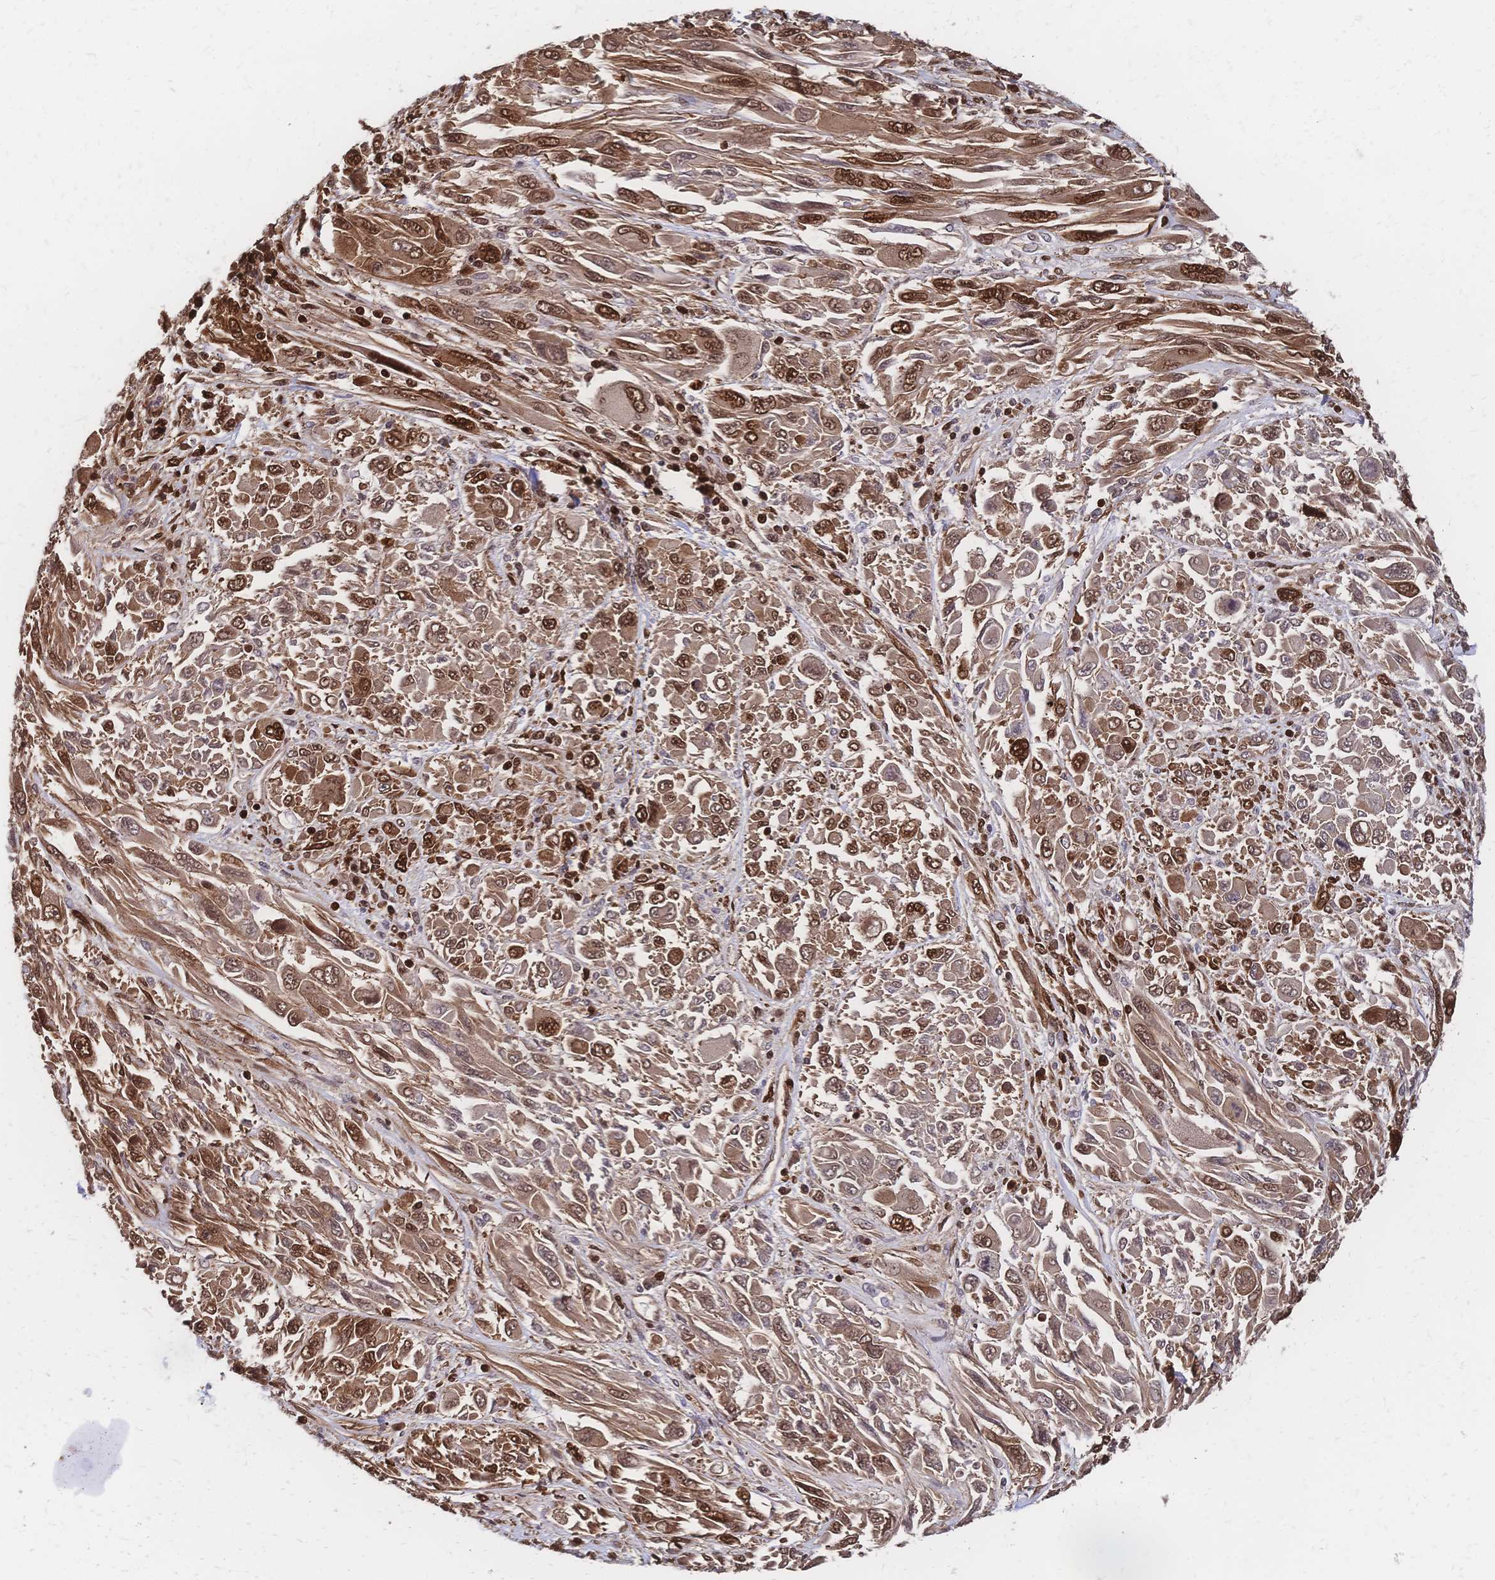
{"staining": {"intensity": "moderate", "quantity": "25%-75%", "location": "nuclear"}, "tissue": "melanoma", "cell_type": "Tumor cells", "image_type": "cancer", "snomed": [{"axis": "morphology", "description": "Malignant melanoma, NOS"}, {"axis": "topography", "description": "Skin"}], "caption": "This image demonstrates melanoma stained with immunohistochemistry (IHC) to label a protein in brown. The nuclear of tumor cells show moderate positivity for the protein. Nuclei are counter-stained blue.", "gene": "HDGF", "patient": {"sex": "female", "age": 91}}